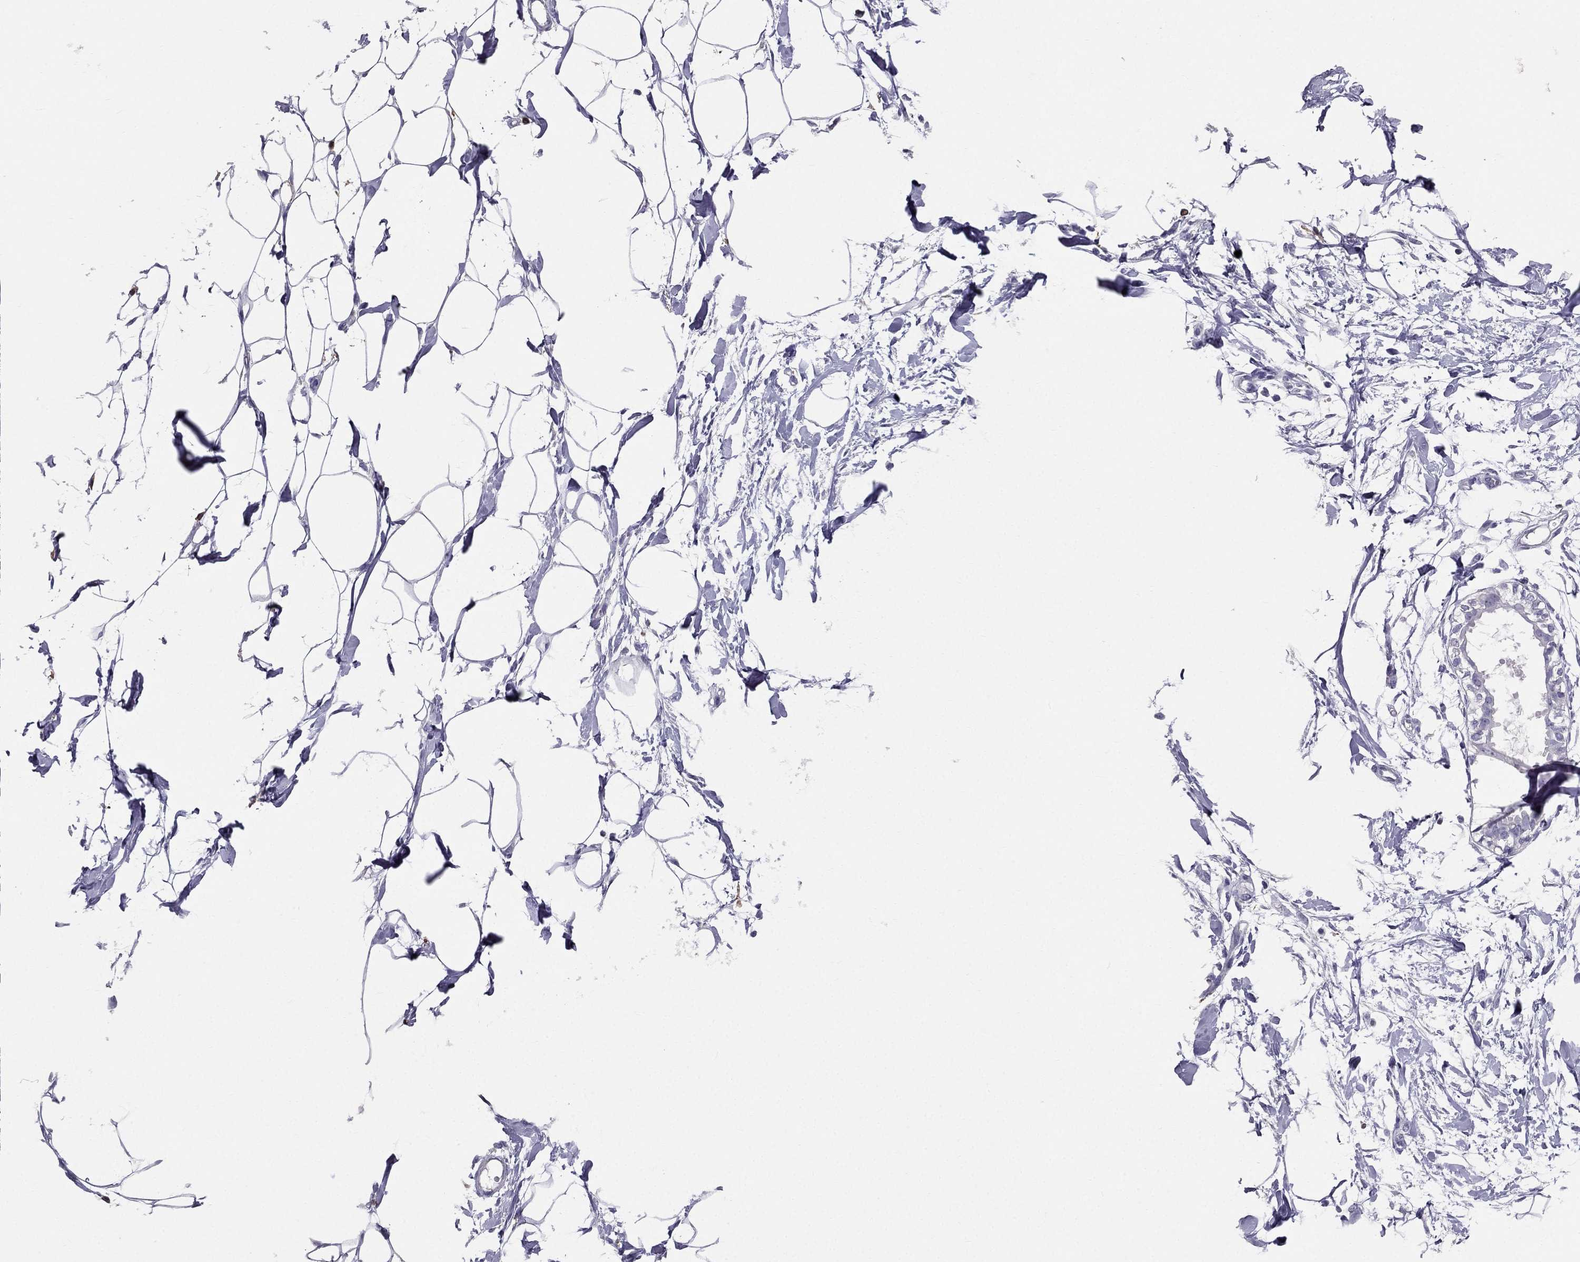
{"staining": {"intensity": "negative", "quantity": "none", "location": "none"}, "tissue": "breast", "cell_type": "Adipocytes", "image_type": "normal", "snomed": [{"axis": "morphology", "description": "Normal tissue, NOS"}, {"axis": "topography", "description": "Breast"}], "caption": "Adipocytes show no significant expression in benign breast. (Immunohistochemistry (ihc), brightfield microscopy, high magnification).", "gene": "LMTK3", "patient": {"sex": "female", "age": 49}}